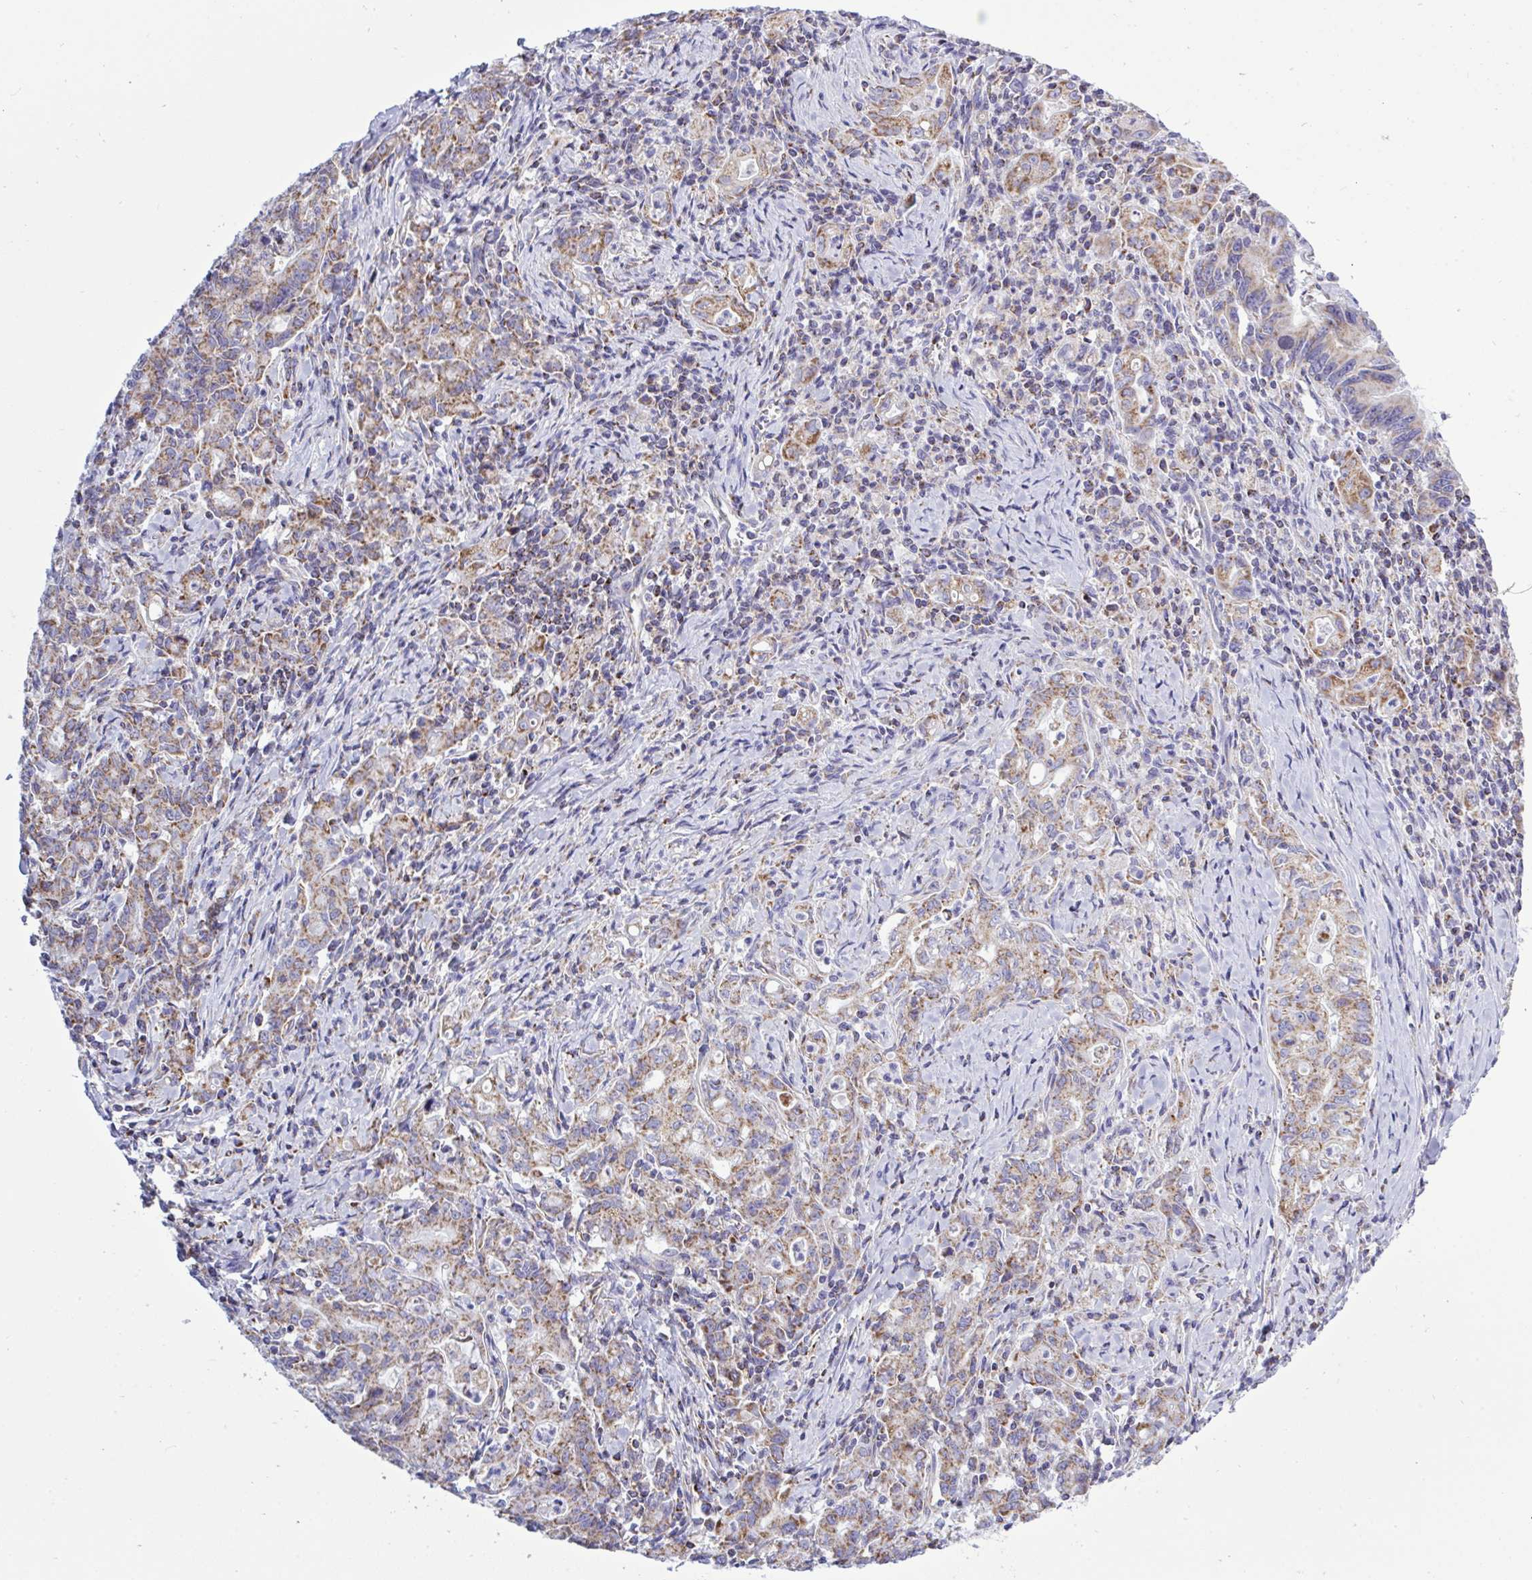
{"staining": {"intensity": "weak", "quantity": "25%-75%", "location": "cytoplasmic/membranous"}, "tissue": "stomach cancer", "cell_type": "Tumor cells", "image_type": "cancer", "snomed": [{"axis": "morphology", "description": "Adenocarcinoma, NOS"}, {"axis": "topography", "description": "Stomach, upper"}], "caption": "A histopathology image of stomach cancer (adenocarcinoma) stained for a protein displays weak cytoplasmic/membranous brown staining in tumor cells.", "gene": "HSPE1", "patient": {"sex": "female", "age": 79}}